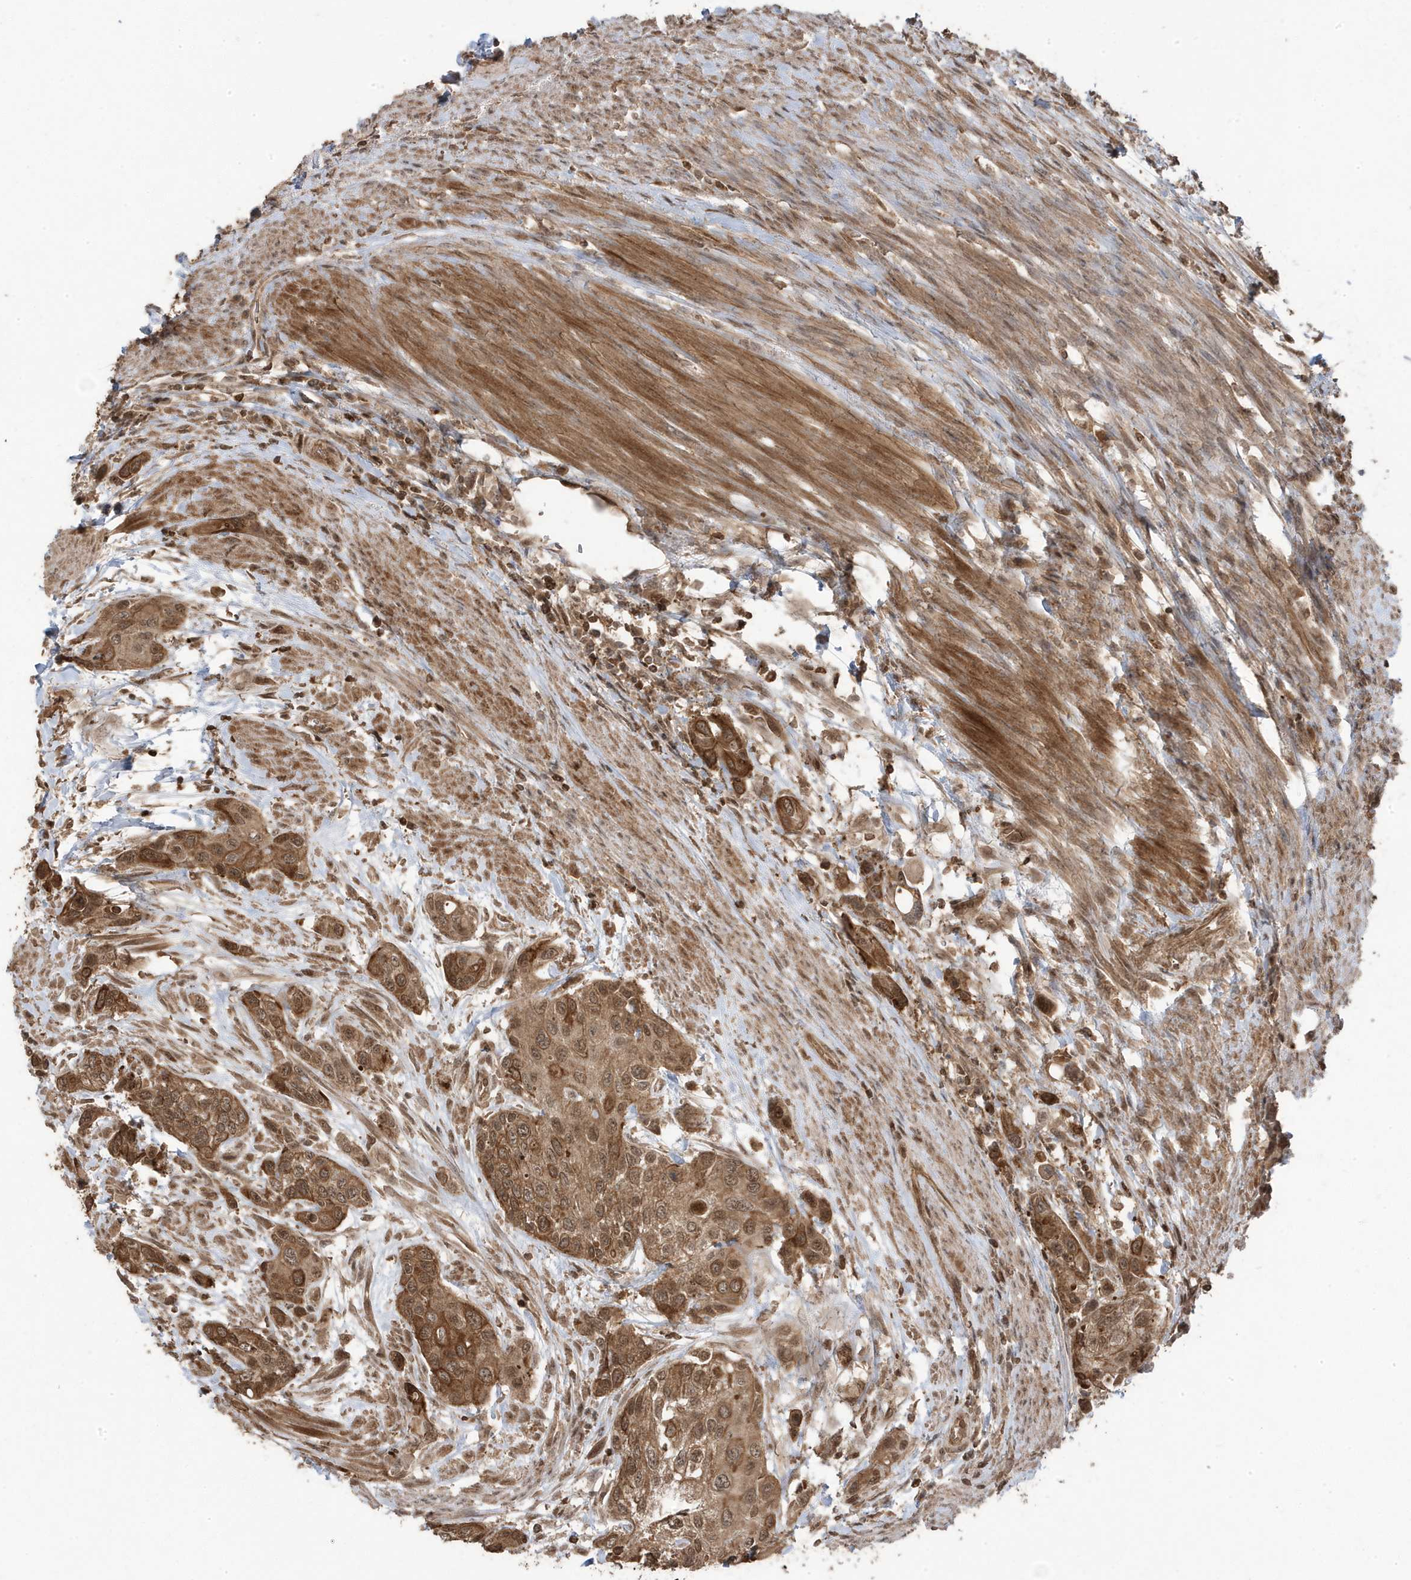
{"staining": {"intensity": "moderate", "quantity": ">75%", "location": "cytoplasmic/membranous,nuclear"}, "tissue": "urothelial cancer", "cell_type": "Tumor cells", "image_type": "cancer", "snomed": [{"axis": "morphology", "description": "Normal tissue, NOS"}, {"axis": "morphology", "description": "Urothelial carcinoma, High grade"}, {"axis": "topography", "description": "Vascular tissue"}, {"axis": "topography", "description": "Urinary bladder"}], "caption": "DAB immunohistochemical staining of urothelial carcinoma (high-grade) displays moderate cytoplasmic/membranous and nuclear protein expression in about >75% of tumor cells. (DAB (3,3'-diaminobenzidine) IHC, brown staining for protein, blue staining for nuclei).", "gene": "ASAP1", "patient": {"sex": "female", "age": 56}}